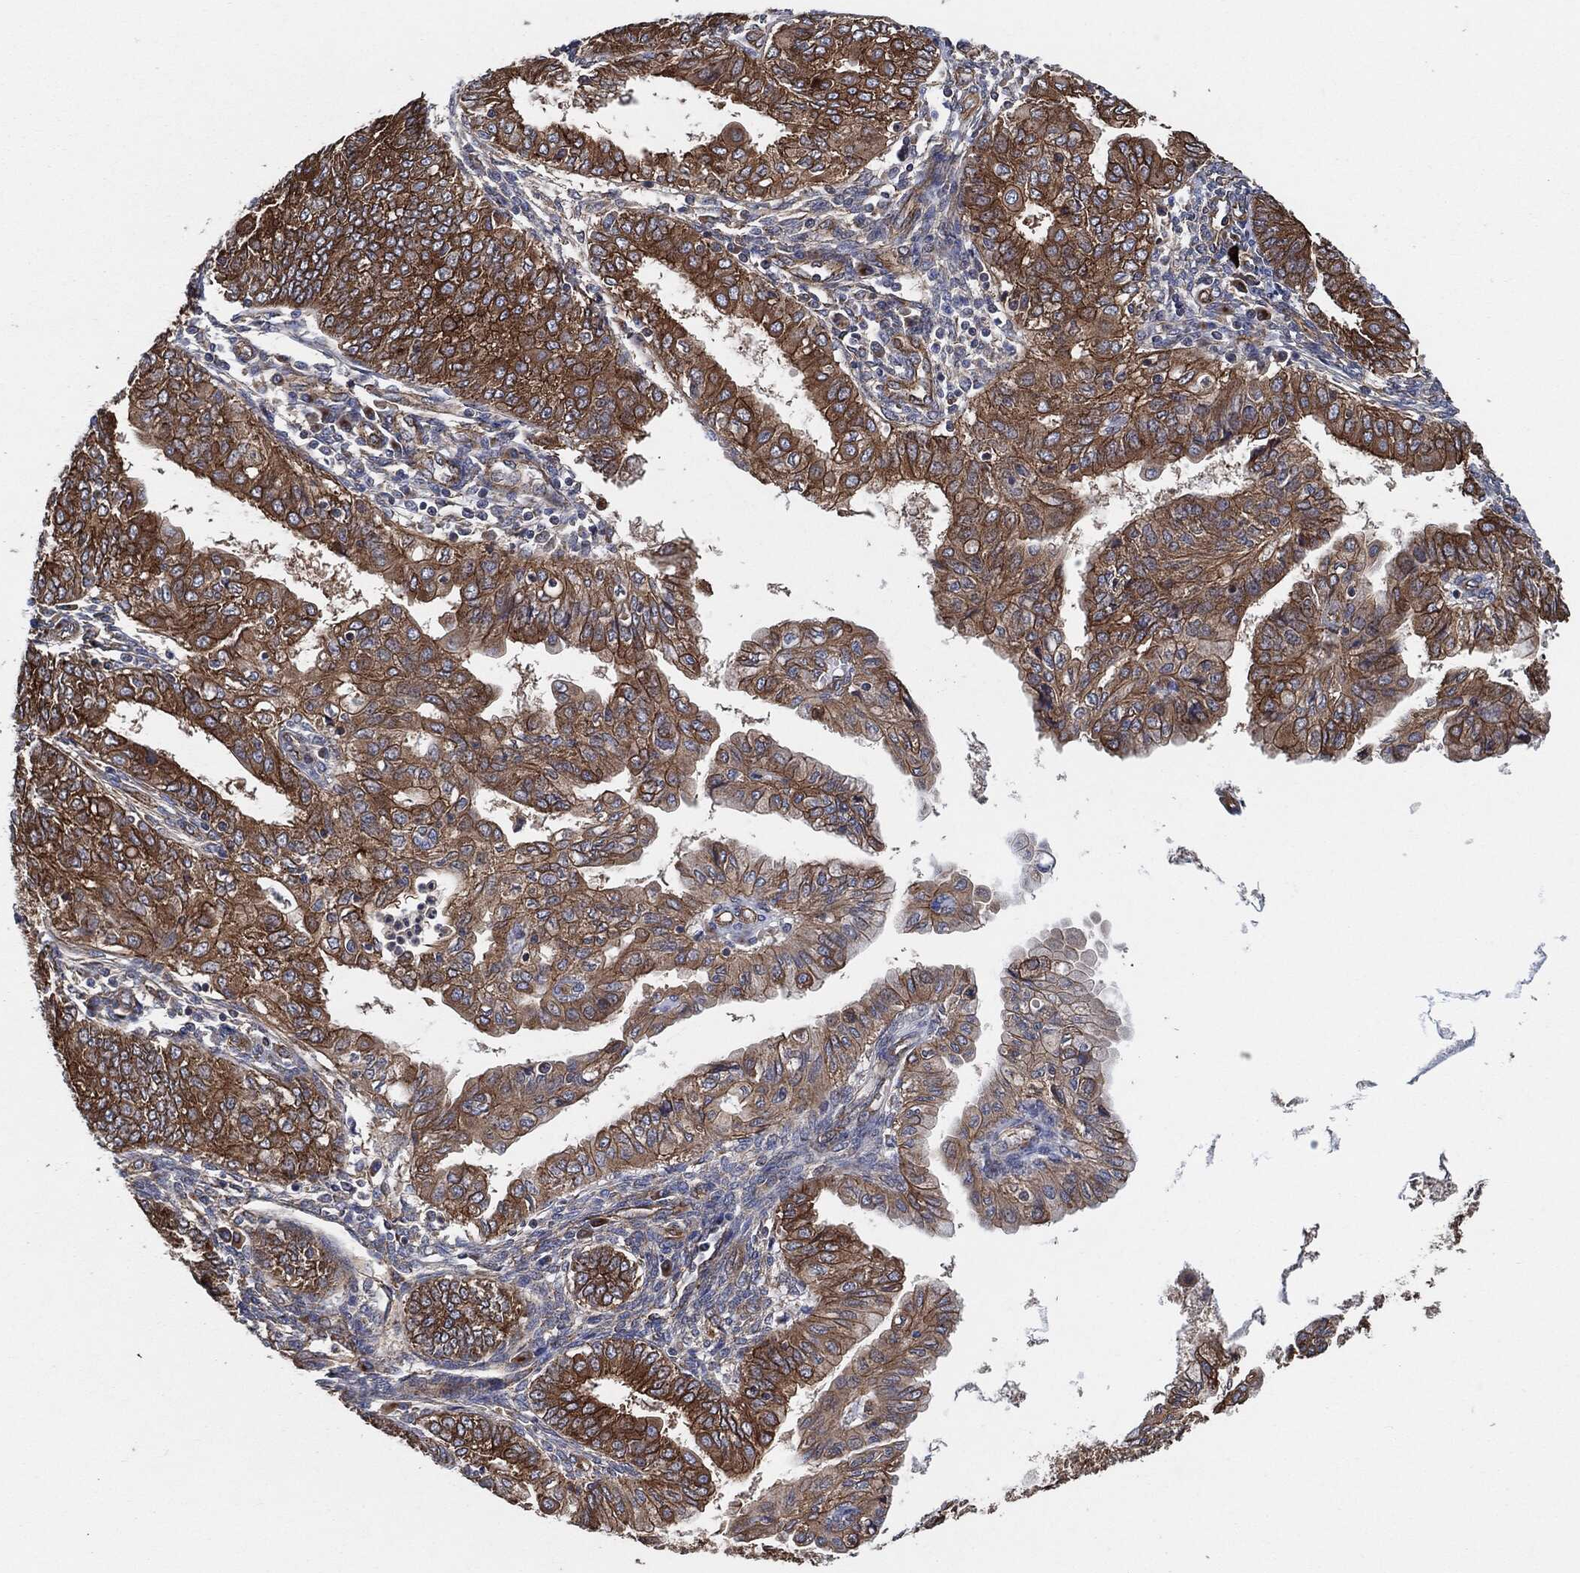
{"staining": {"intensity": "strong", "quantity": "25%-75%", "location": "cytoplasmic/membranous"}, "tissue": "endometrial cancer", "cell_type": "Tumor cells", "image_type": "cancer", "snomed": [{"axis": "morphology", "description": "Adenocarcinoma, NOS"}, {"axis": "topography", "description": "Endometrium"}], "caption": "The photomicrograph displays staining of endometrial cancer, revealing strong cytoplasmic/membranous protein expression (brown color) within tumor cells.", "gene": "CTNNA1", "patient": {"sex": "female", "age": 68}}